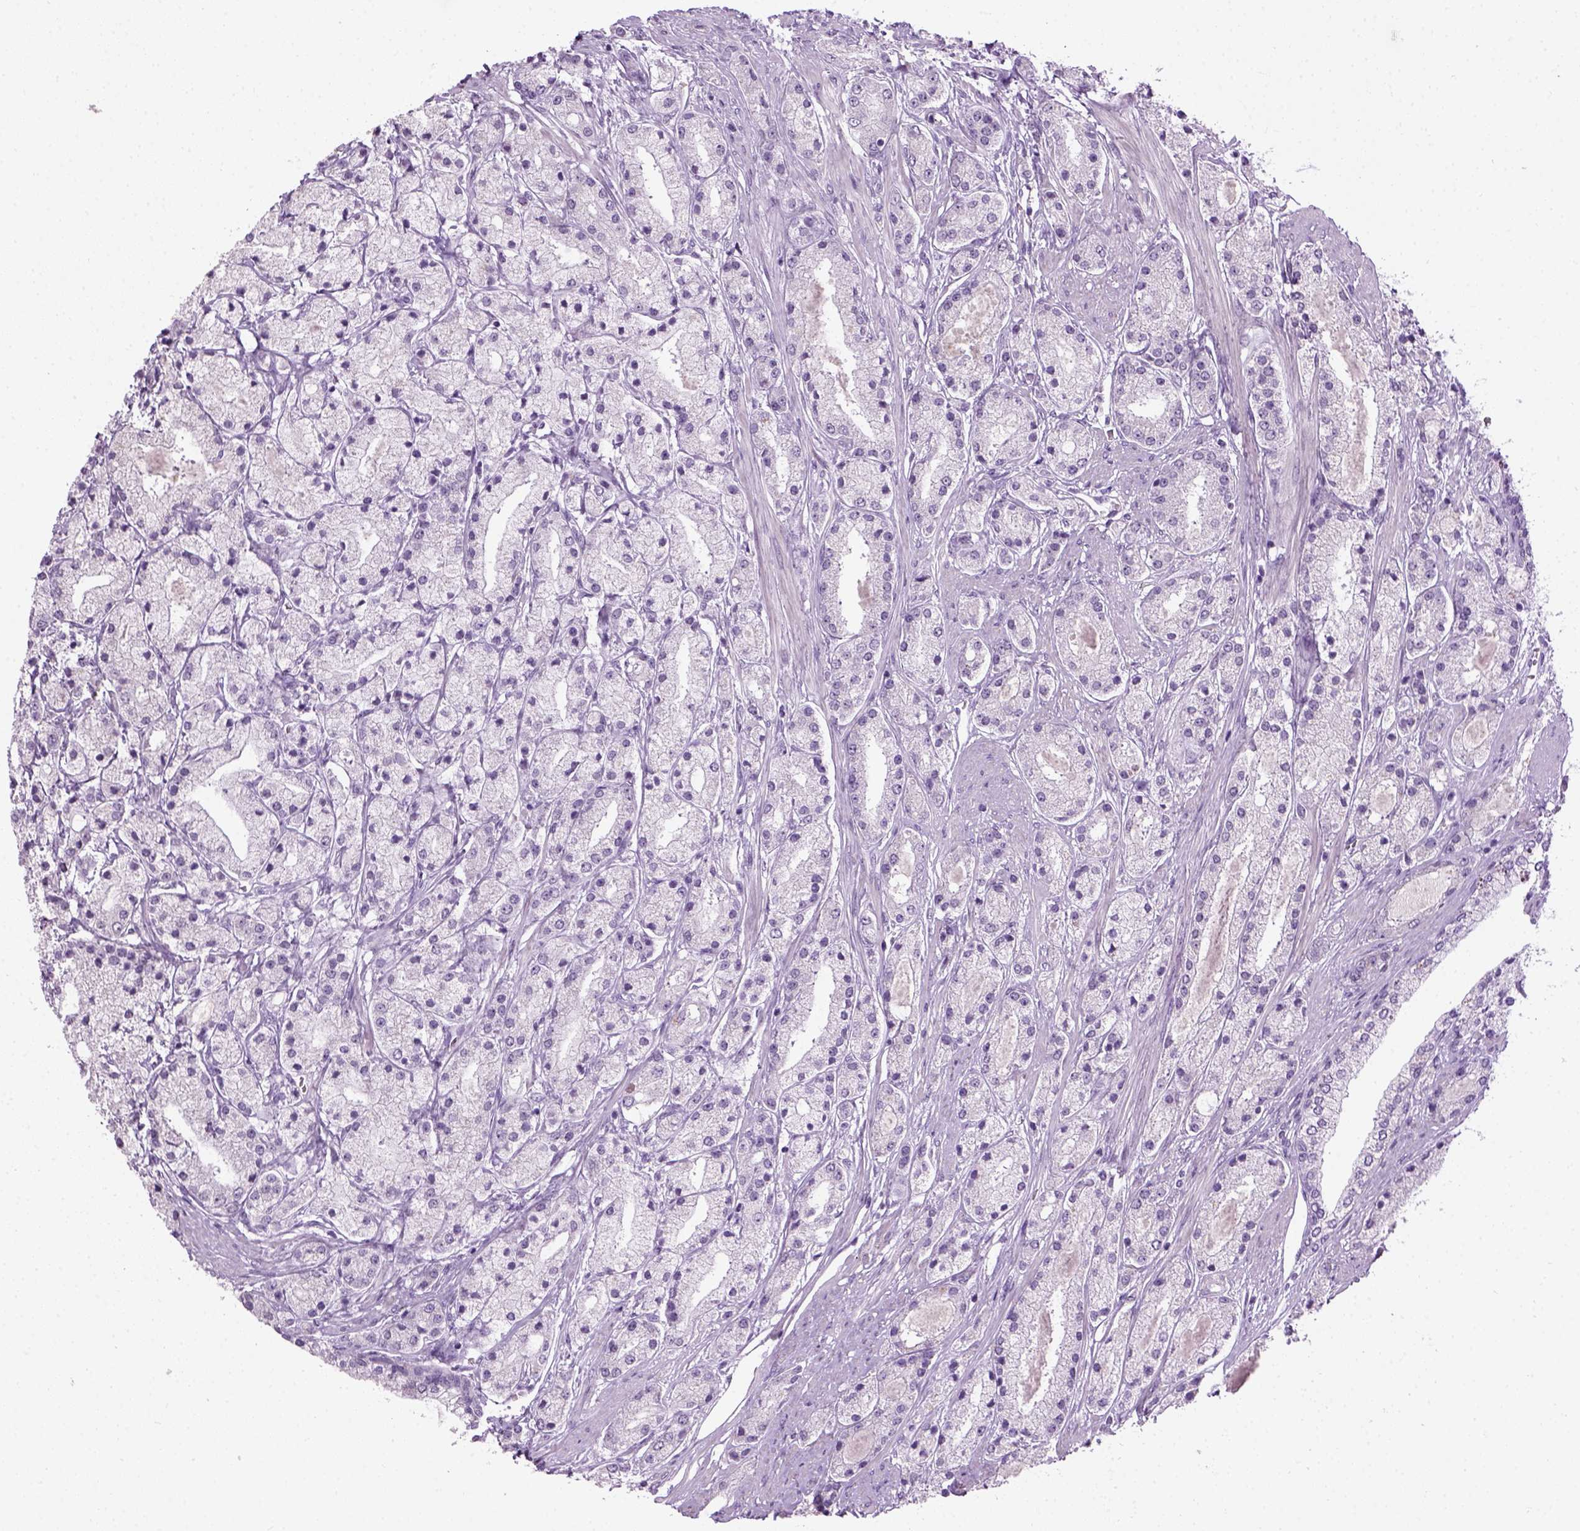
{"staining": {"intensity": "negative", "quantity": "none", "location": "none"}, "tissue": "prostate cancer", "cell_type": "Tumor cells", "image_type": "cancer", "snomed": [{"axis": "morphology", "description": "Adenocarcinoma, High grade"}, {"axis": "topography", "description": "Prostate"}], "caption": "An immunohistochemistry histopathology image of prostate cancer (high-grade adenocarcinoma) is shown. There is no staining in tumor cells of prostate cancer (high-grade adenocarcinoma). (Stains: DAB immunohistochemistry with hematoxylin counter stain, Microscopy: brightfield microscopy at high magnification).", "gene": "GABRB2", "patient": {"sex": "male", "age": 67}}